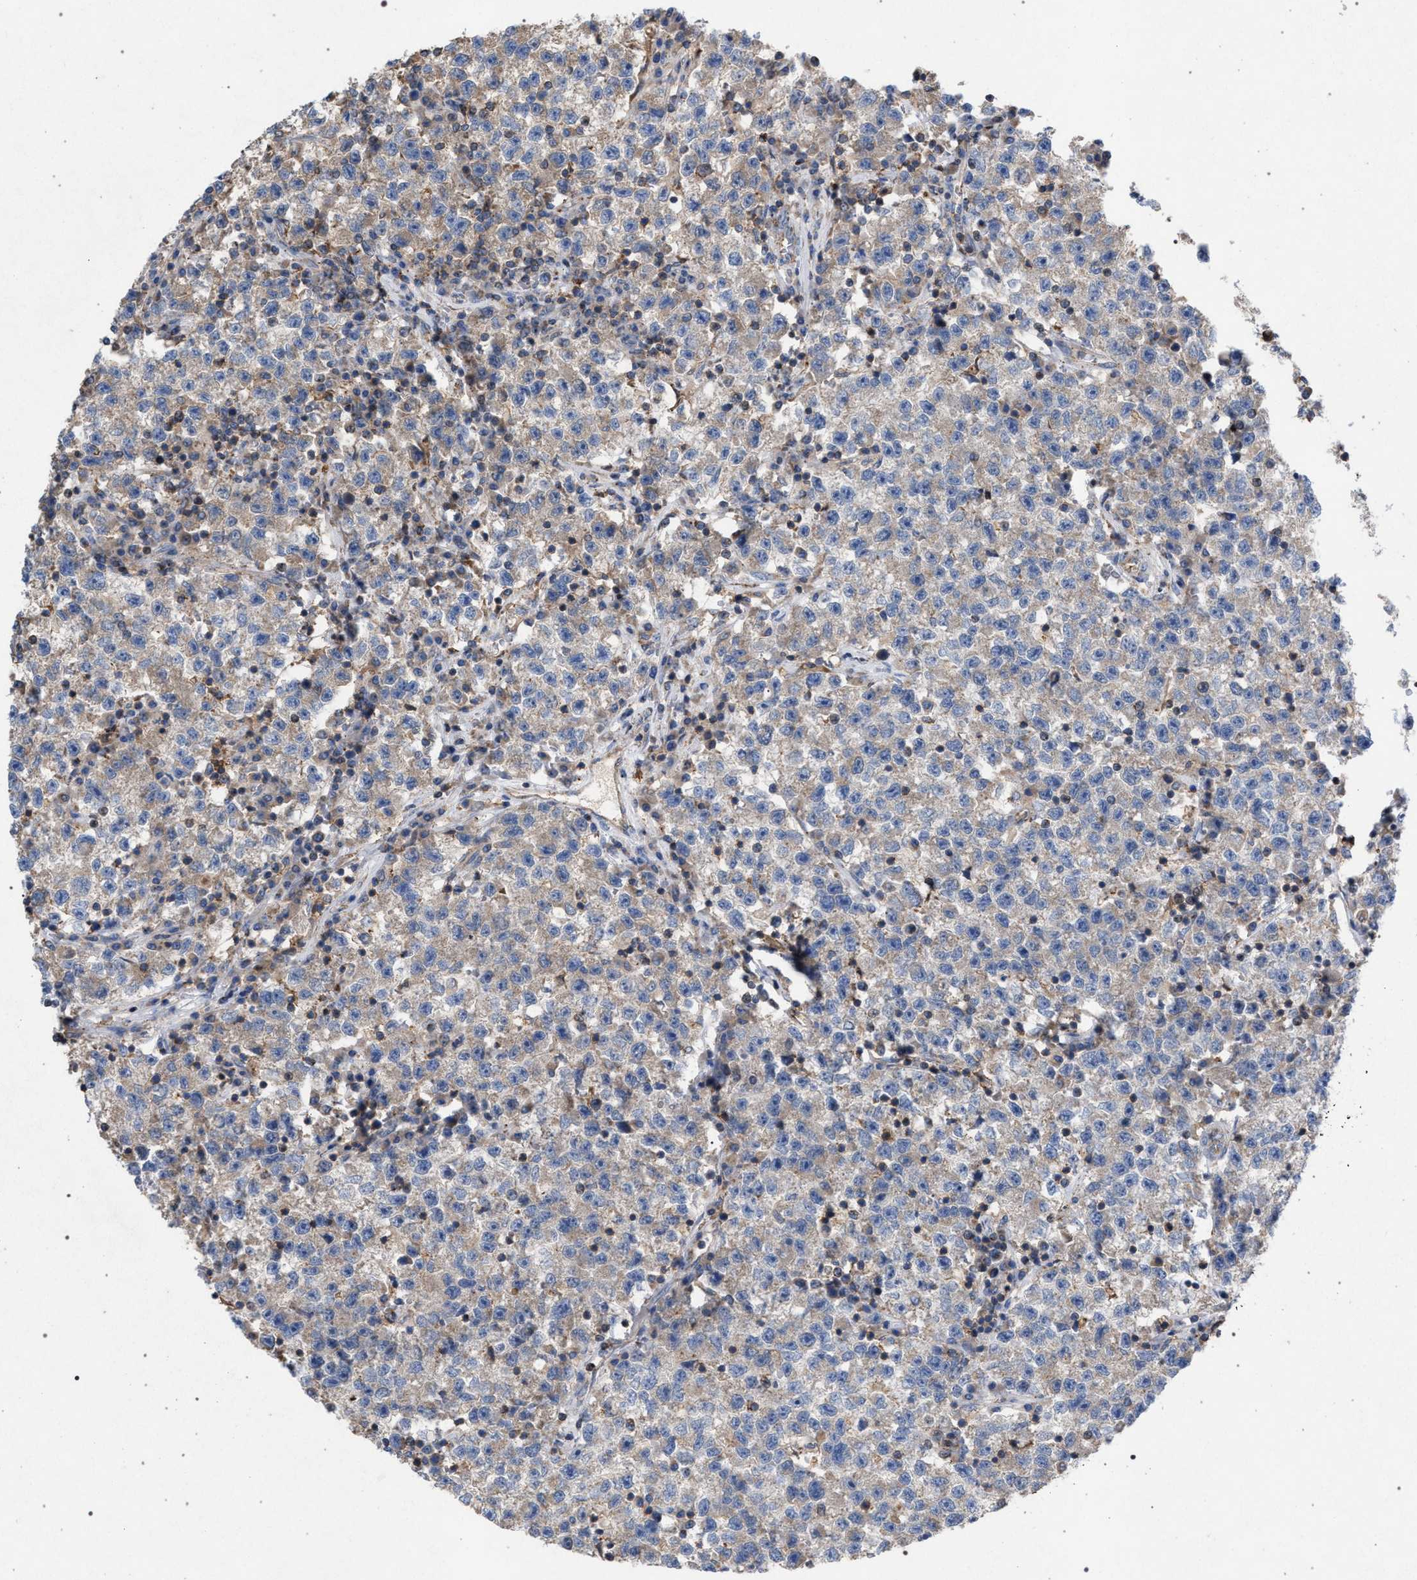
{"staining": {"intensity": "weak", "quantity": "<25%", "location": "cytoplasmic/membranous"}, "tissue": "testis cancer", "cell_type": "Tumor cells", "image_type": "cancer", "snomed": [{"axis": "morphology", "description": "Seminoma, NOS"}, {"axis": "topography", "description": "Testis"}], "caption": "IHC of human testis seminoma exhibits no positivity in tumor cells.", "gene": "VPS13A", "patient": {"sex": "male", "age": 22}}